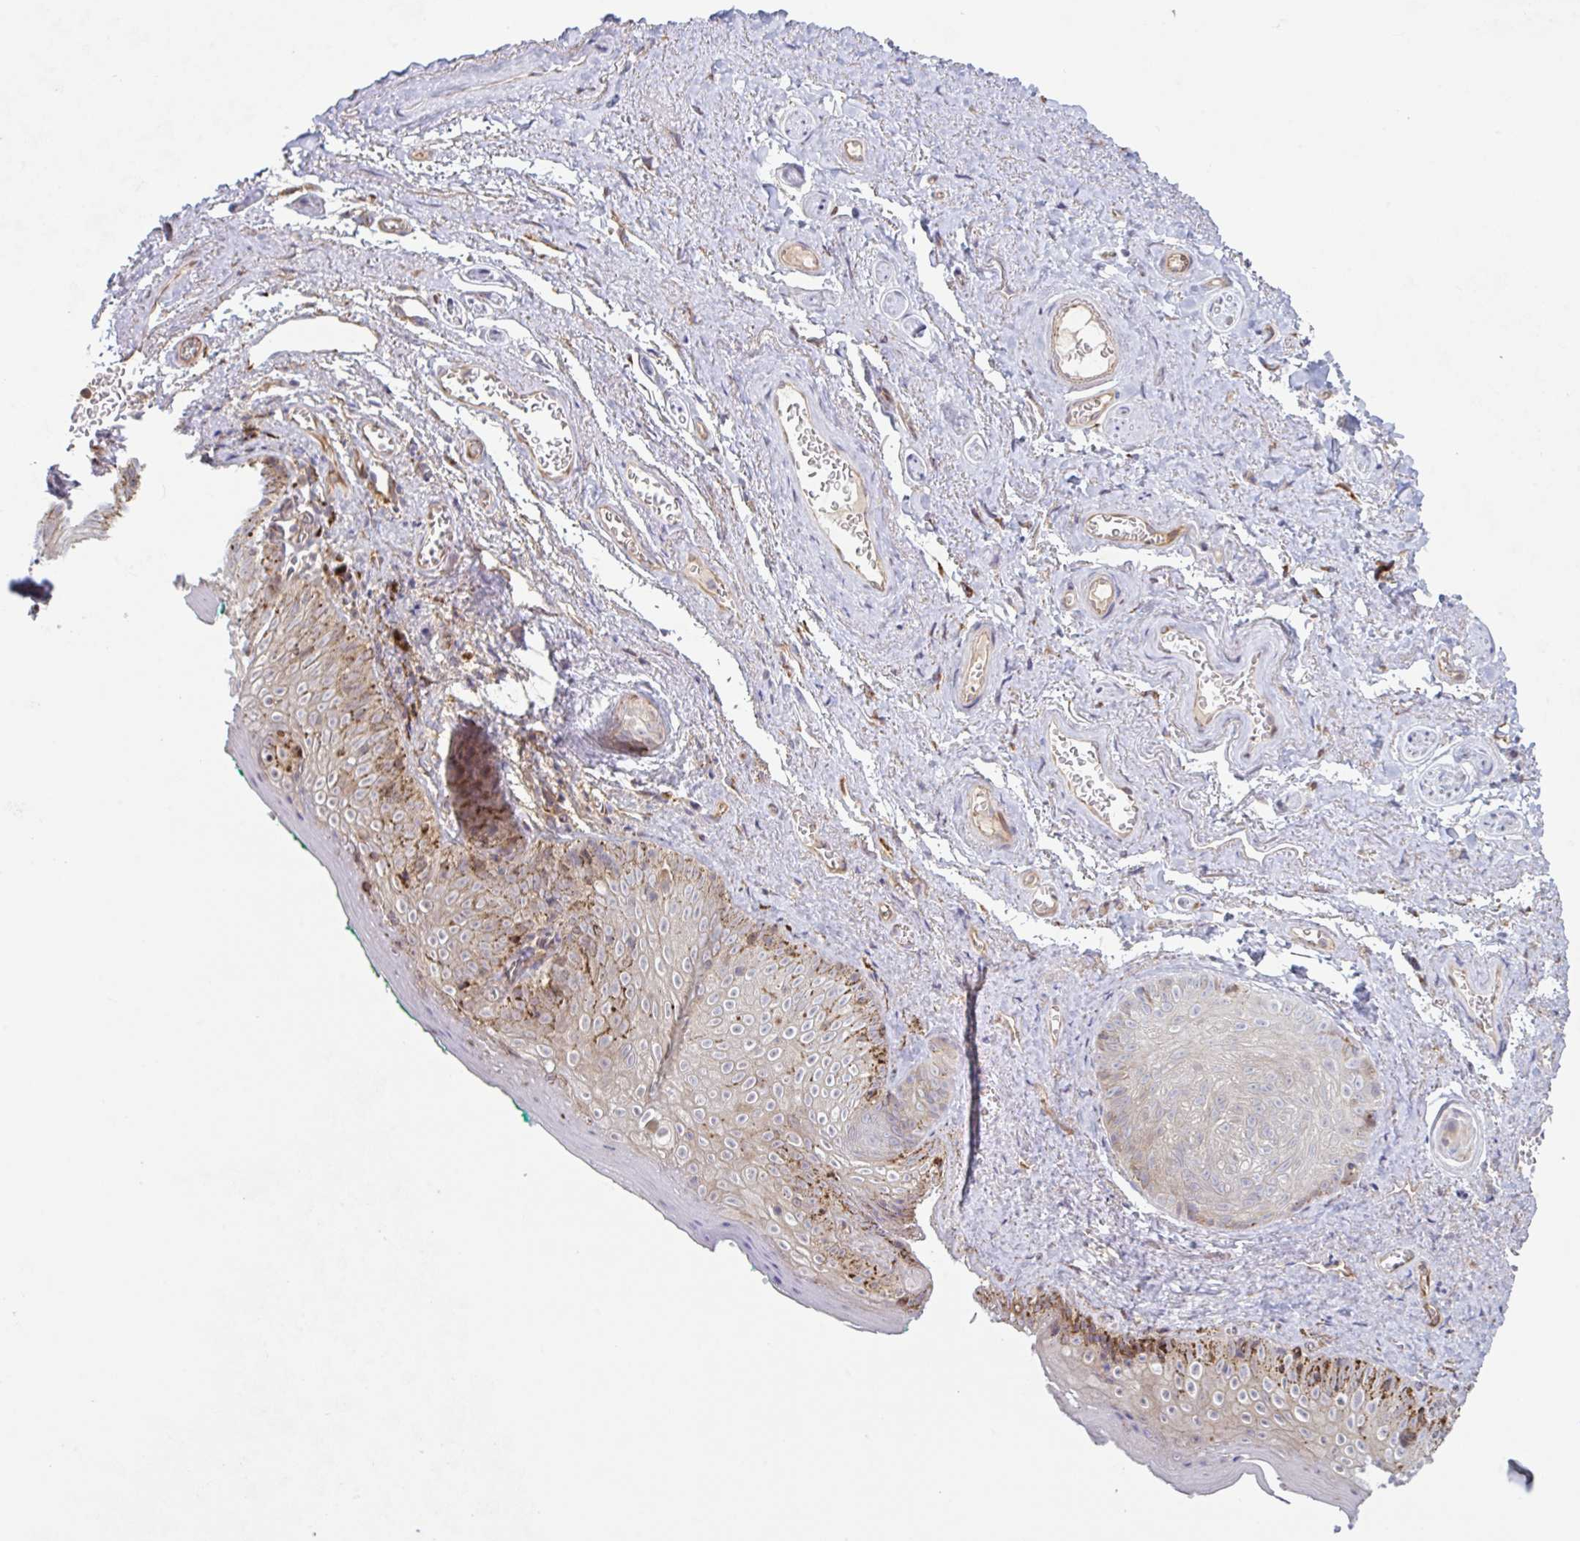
{"staining": {"intensity": "weak", "quantity": "25%-75%", "location": "cytoplasmic/membranous"}, "tissue": "vagina", "cell_type": "Squamous epithelial cells", "image_type": "normal", "snomed": [{"axis": "morphology", "description": "Normal tissue, NOS"}, {"axis": "topography", "description": "Vulva"}, {"axis": "topography", "description": "Vagina"}, {"axis": "topography", "description": "Peripheral nerve tissue"}], "caption": "Immunohistochemical staining of benign vagina displays low levels of weak cytoplasmic/membranous expression in approximately 25%-75% of squamous epithelial cells. (IHC, brightfield microscopy, high magnification).", "gene": "RIT1", "patient": {"sex": "female", "age": 66}}